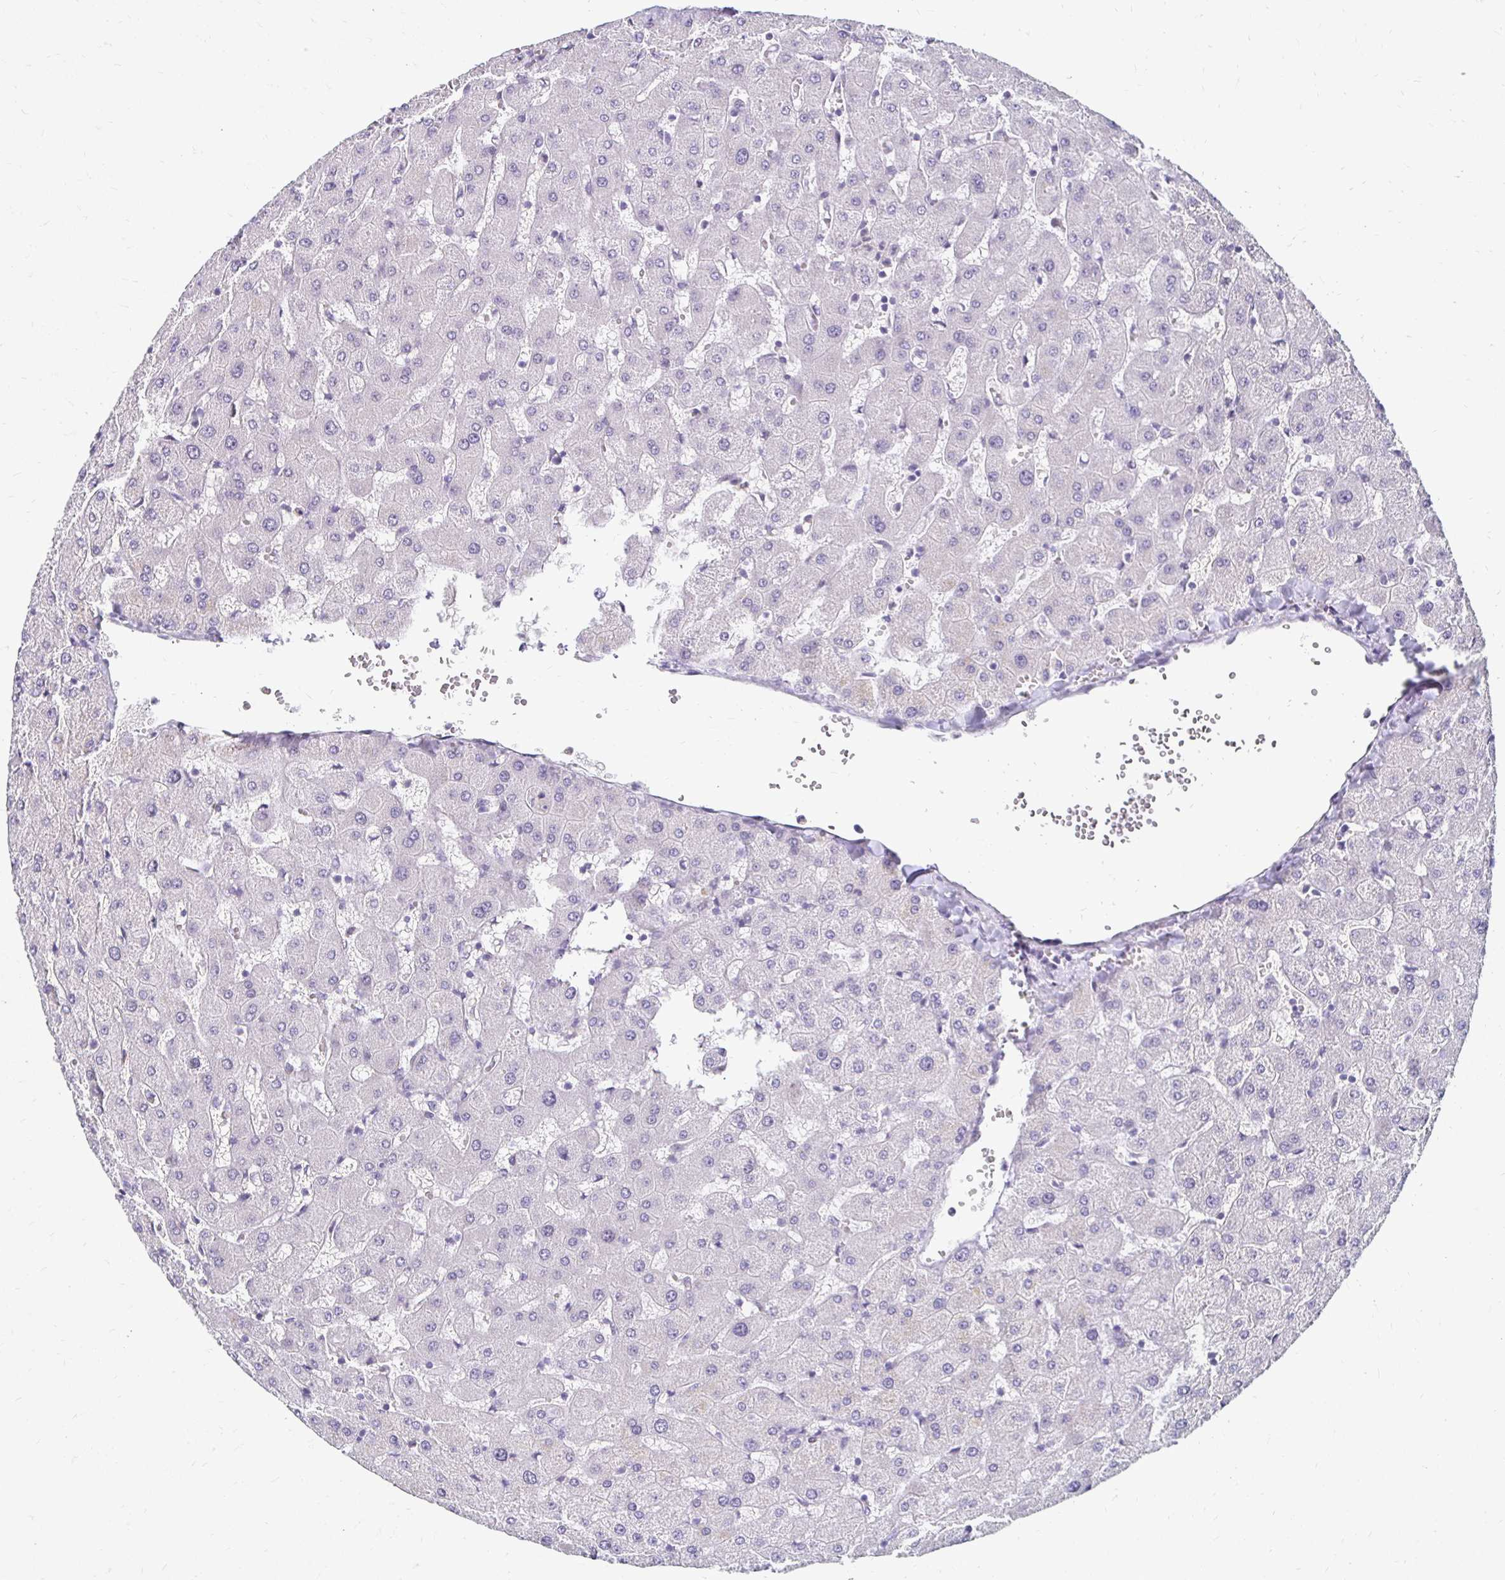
{"staining": {"intensity": "negative", "quantity": "none", "location": "none"}, "tissue": "liver", "cell_type": "Cholangiocytes", "image_type": "normal", "snomed": [{"axis": "morphology", "description": "Normal tissue, NOS"}, {"axis": "topography", "description": "Liver"}], "caption": "DAB (3,3'-diaminobenzidine) immunohistochemical staining of normal human liver exhibits no significant staining in cholangiocytes.", "gene": "PADI2", "patient": {"sex": "female", "age": 63}}